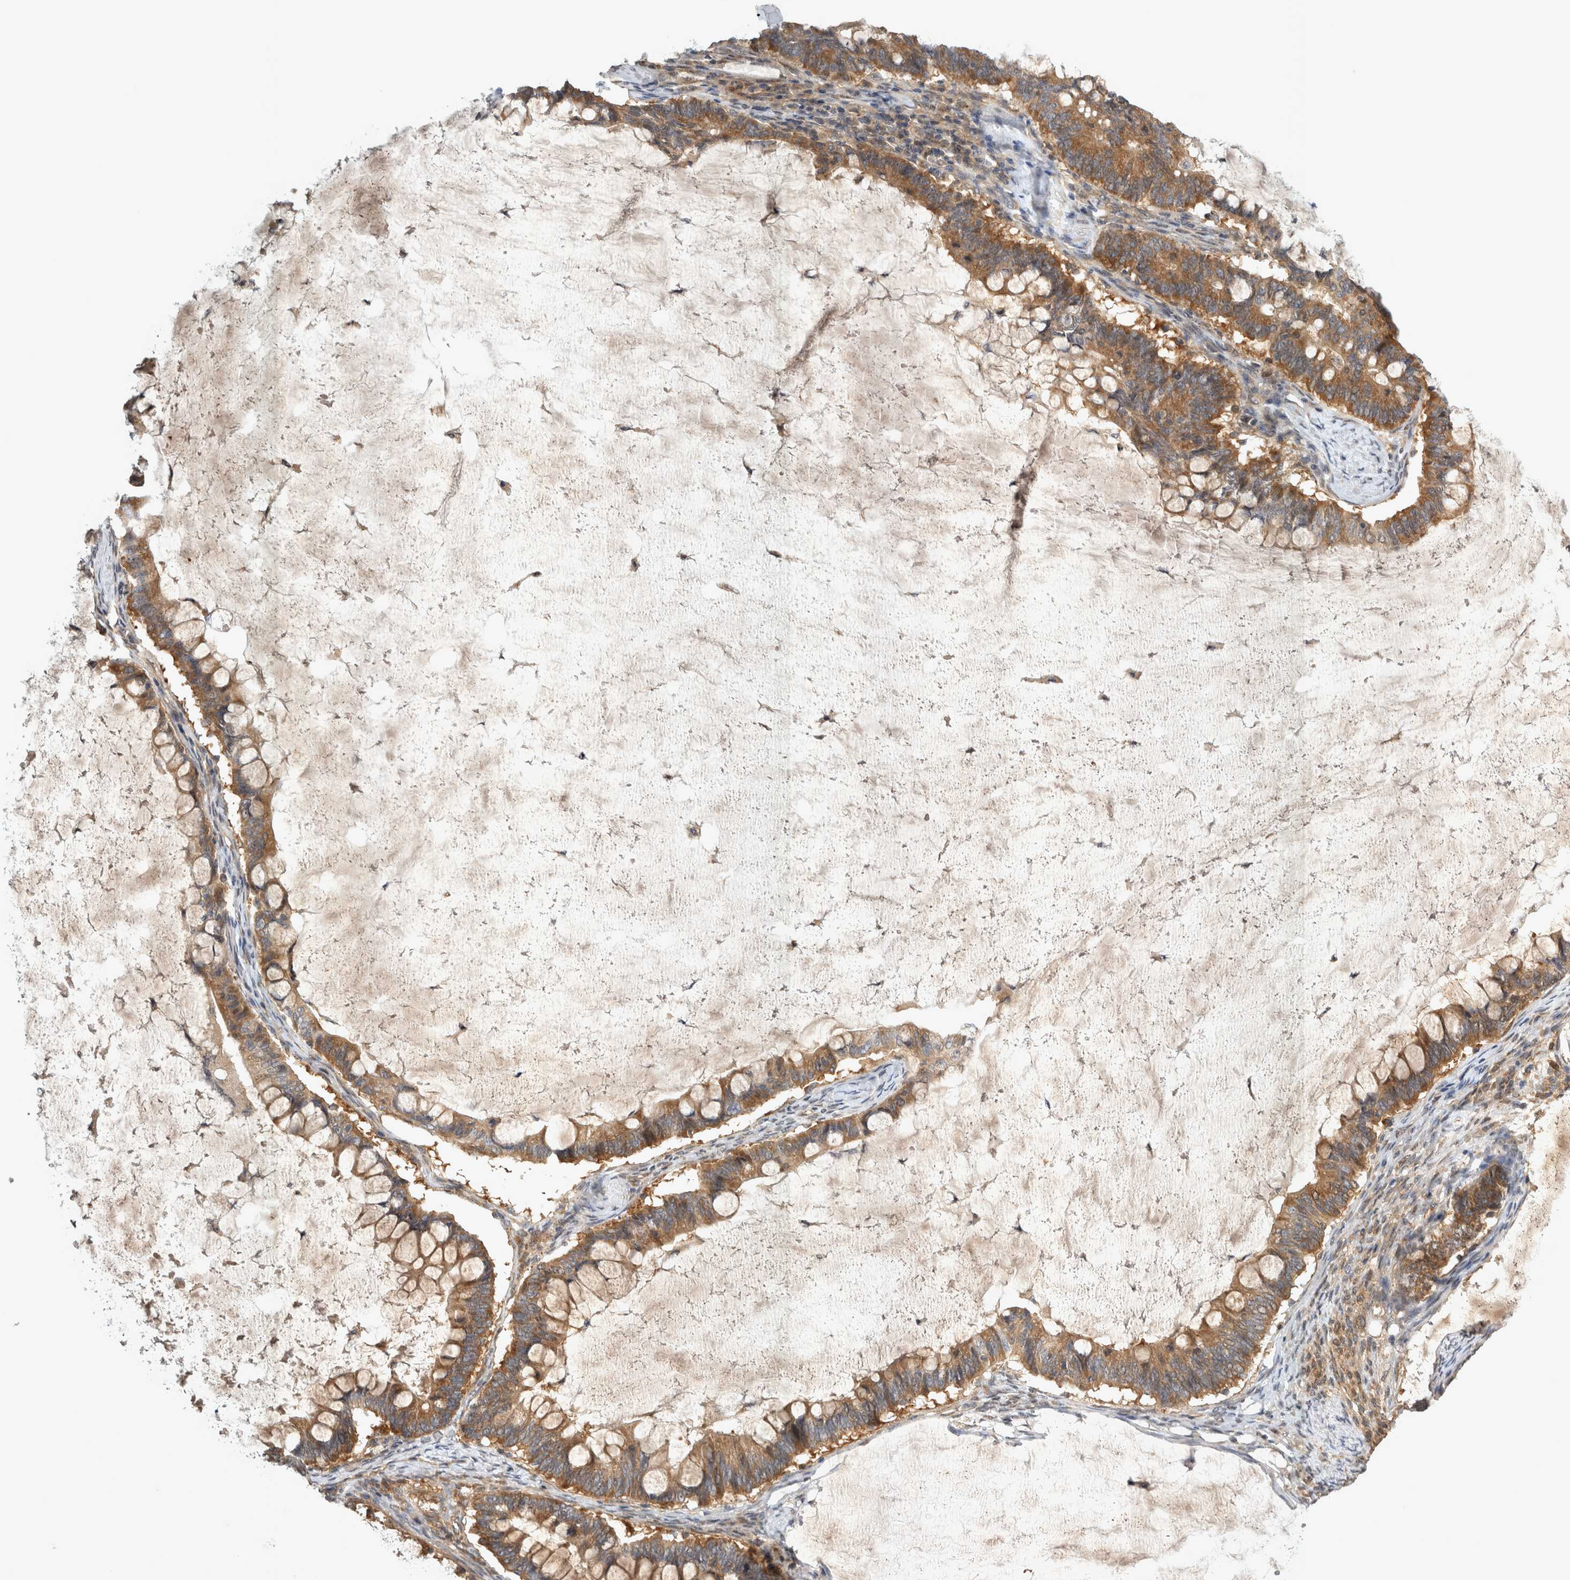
{"staining": {"intensity": "moderate", "quantity": ">75%", "location": "cytoplasmic/membranous"}, "tissue": "ovarian cancer", "cell_type": "Tumor cells", "image_type": "cancer", "snomed": [{"axis": "morphology", "description": "Cystadenocarcinoma, mucinous, NOS"}, {"axis": "topography", "description": "Ovary"}], "caption": "Ovarian cancer stained with immunohistochemistry demonstrates moderate cytoplasmic/membranous expression in about >75% of tumor cells.", "gene": "TRMT61B", "patient": {"sex": "female", "age": 61}}